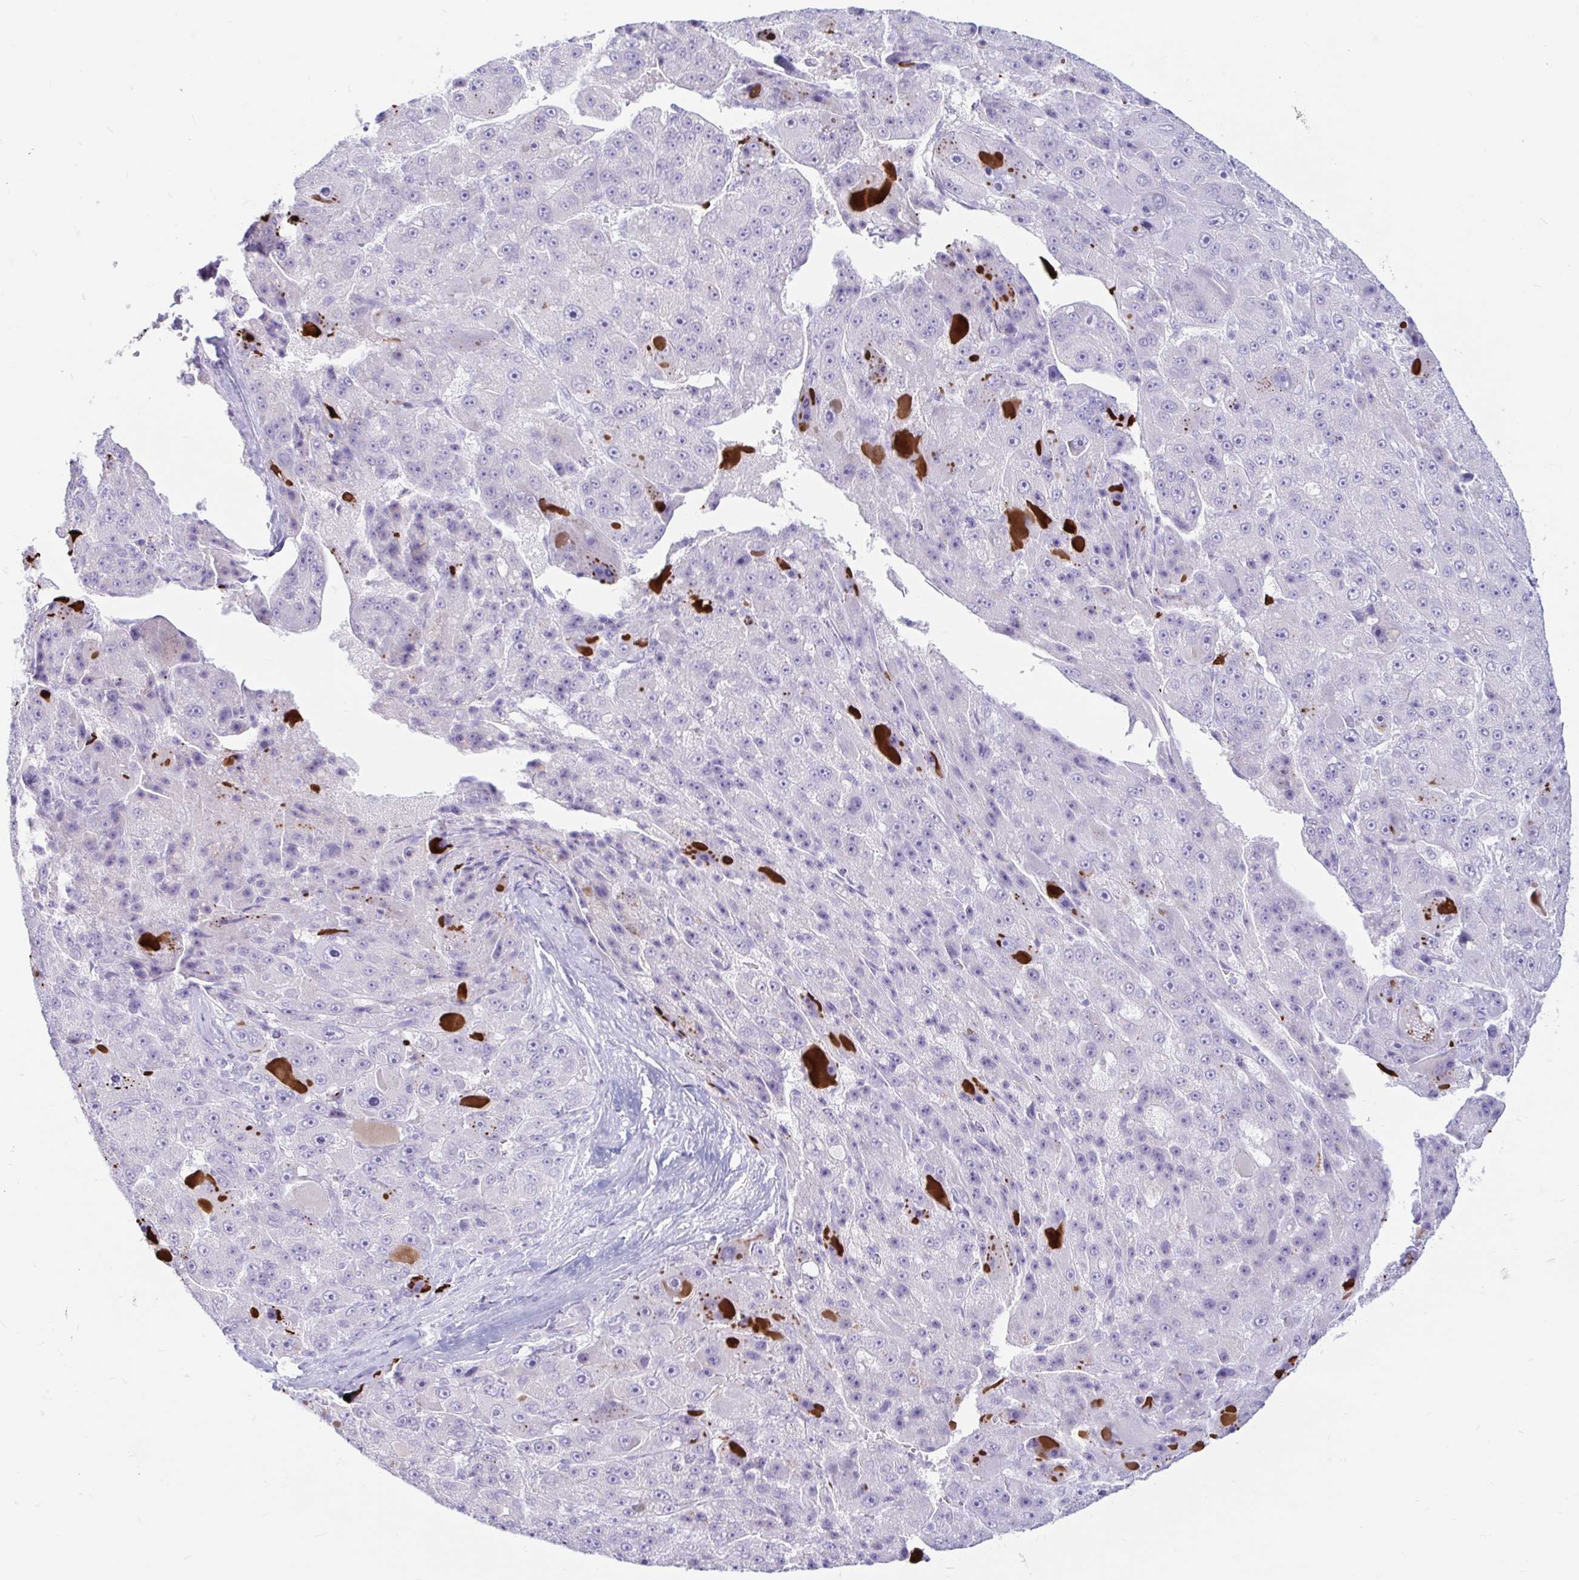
{"staining": {"intensity": "negative", "quantity": "none", "location": "none"}, "tissue": "liver cancer", "cell_type": "Tumor cells", "image_type": "cancer", "snomed": [{"axis": "morphology", "description": "Carcinoma, Hepatocellular, NOS"}, {"axis": "topography", "description": "Liver"}], "caption": "Hepatocellular carcinoma (liver) was stained to show a protein in brown. There is no significant expression in tumor cells.", "gene": "ERICH6", "patient": {"sex": "male", "age": 76}}